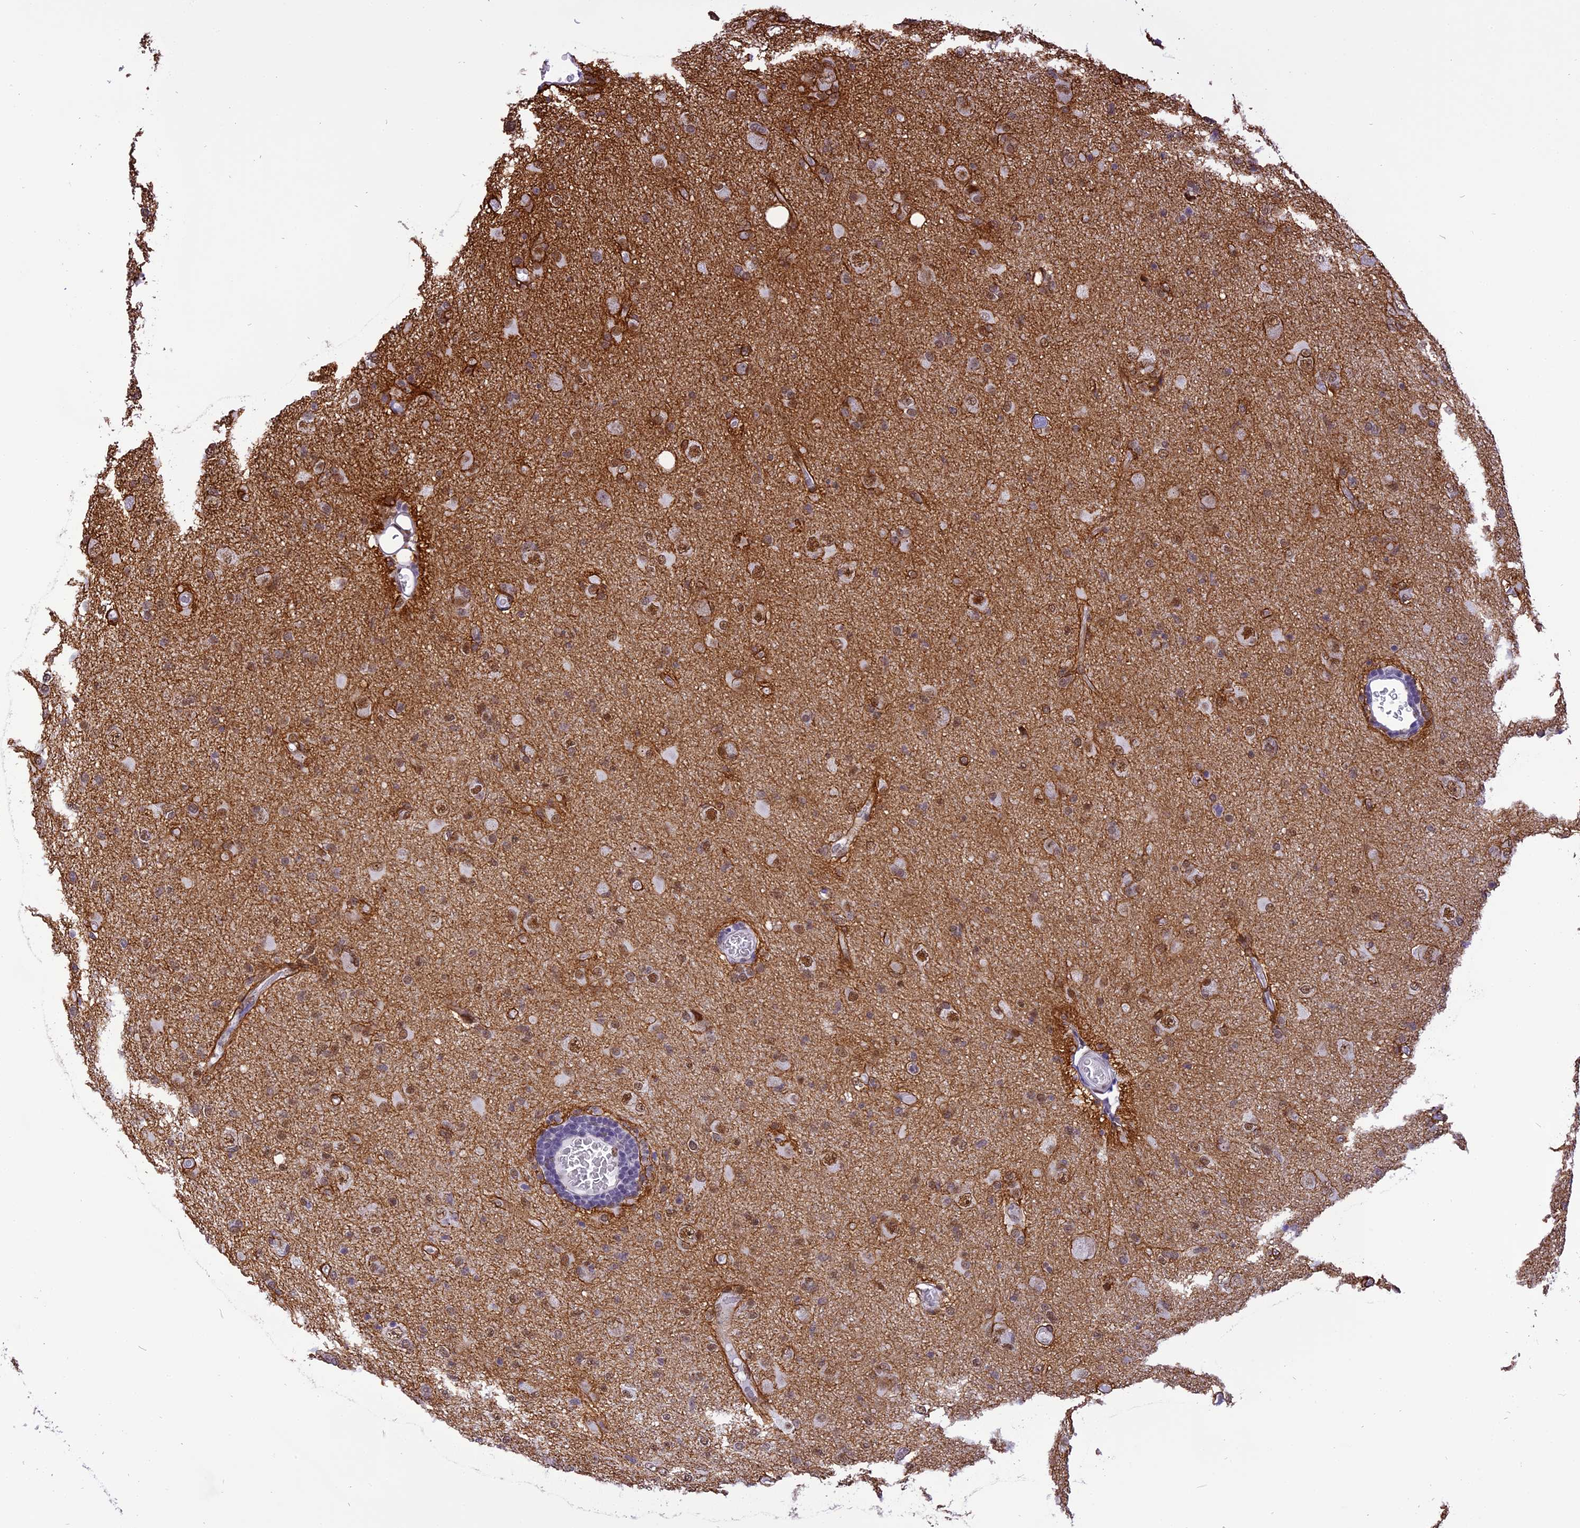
{"staining": {"intensity": "moderate", "quantity": "25%-75%", "location": "nuclear"}, "tissue": "glioma", "cell_type": "Tumor cells", "image_type": "cancer", "snomed": [{"axis": "morphology", "description": "Glioma, malignant, High grade"}, {"axis": "topography", "description": "Brain"}], "caption": "This image shows immunohistochemistry (IHC) staining of human glioma, with medium moderate nuclear expression in approximately 25%-75% of tumor cells.", "gene": "IRF2BP1", "patient": {"sex": "female", "age": 57}}